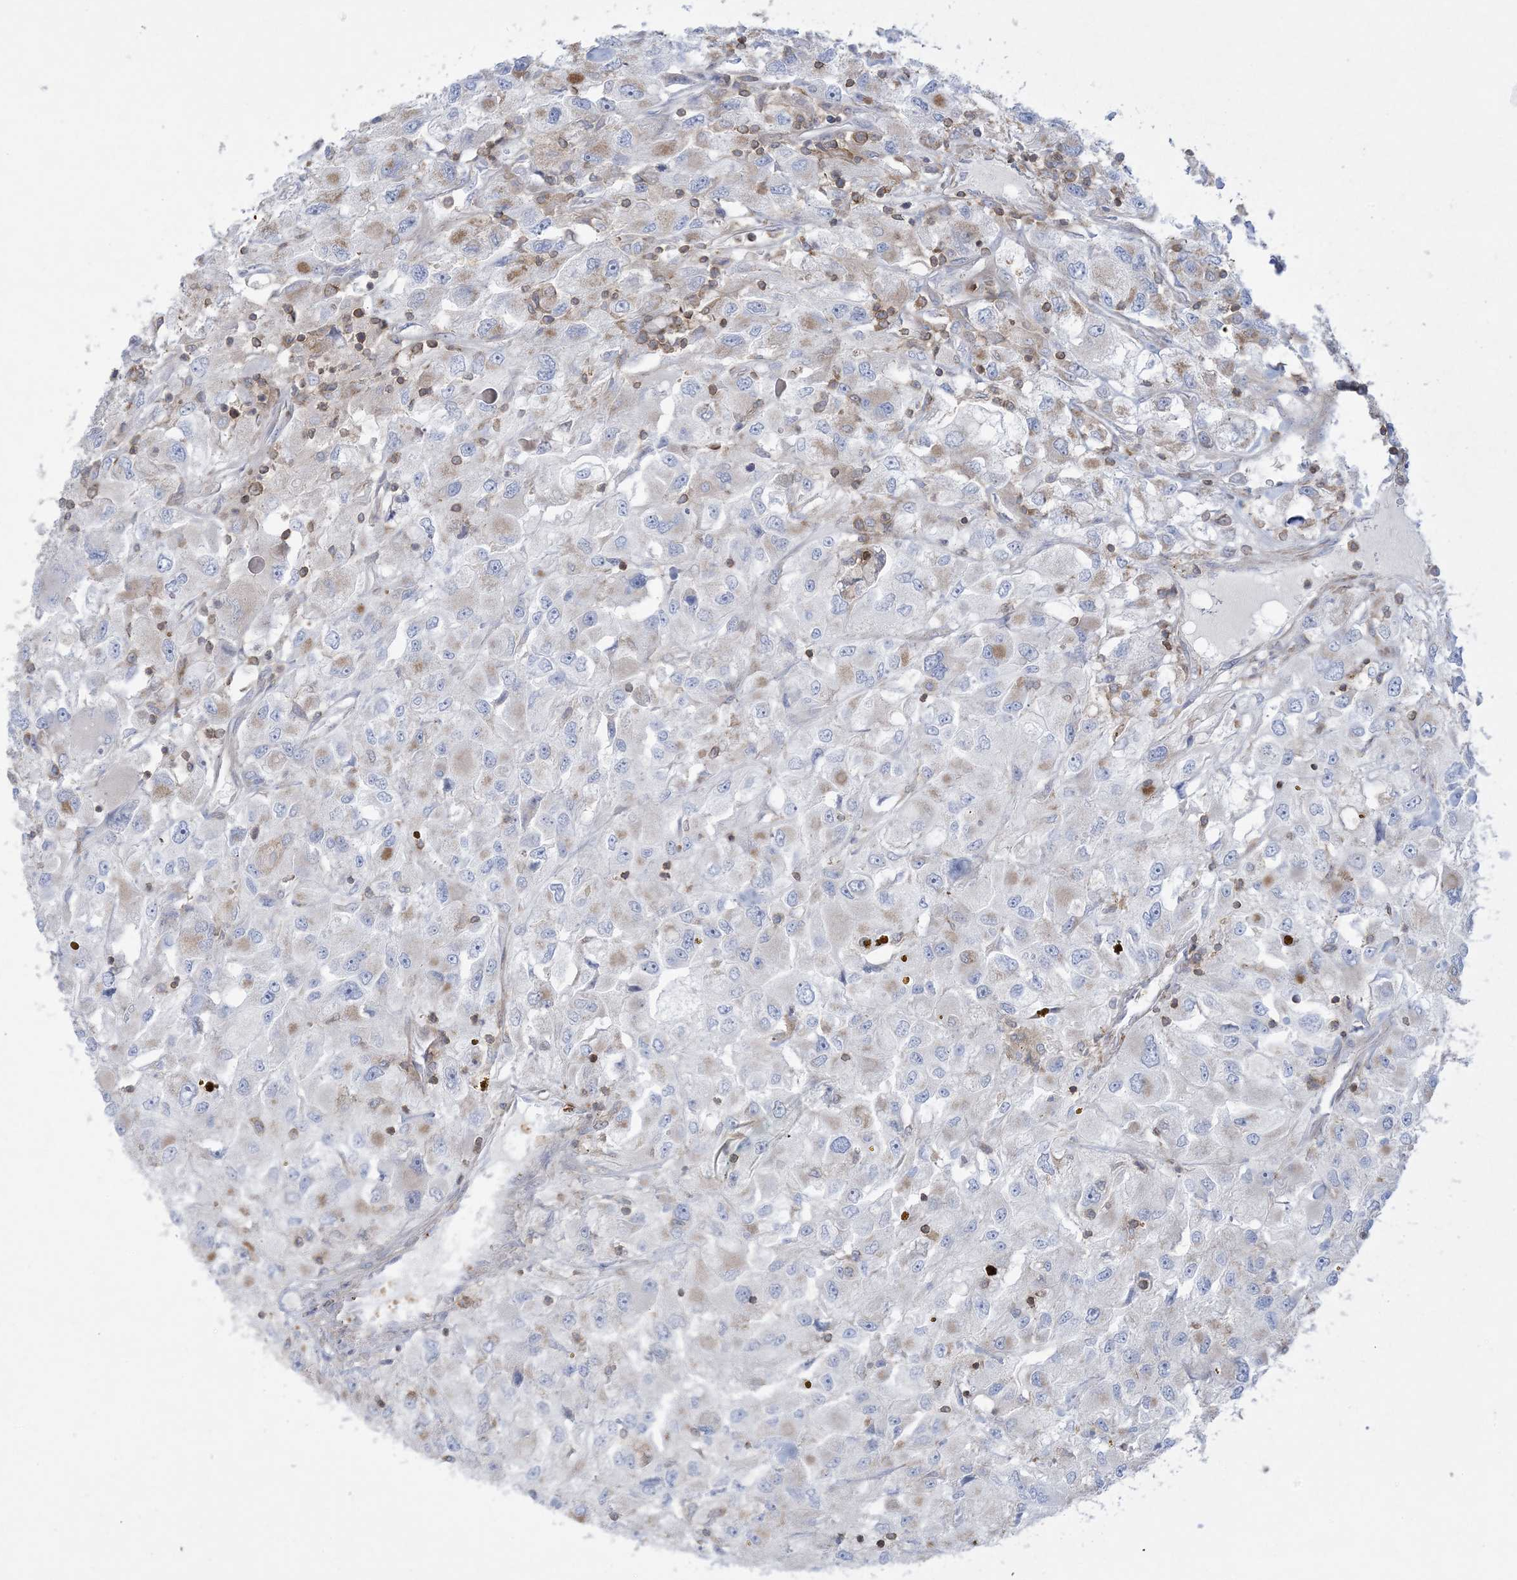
{"staining": {"intensity": "weak", "quantity": "<25%", "location": "cytoplasmic/membranous"}, "tissue": "renal cancer", "cell_type": "Tumor cells", "image_type": "cancer", "snomed": [{"axis": "morphology", "description": "Adenocarcinoma, NOS"}, {"axis": "topography", "description": "Kidney"}], "caption": "A high-resolution photomicrograph shows immunohistochemistry (IHC) staining of renal cancer, which displays no significant positivity in tumor cells. (DAB (3,3'-diaminobenzidine) immunohistochemistry (IHC) with hematoxylin counter stain).", "gene": "ARHGAP30", "patient": {"sex": "female", "age": 52}}